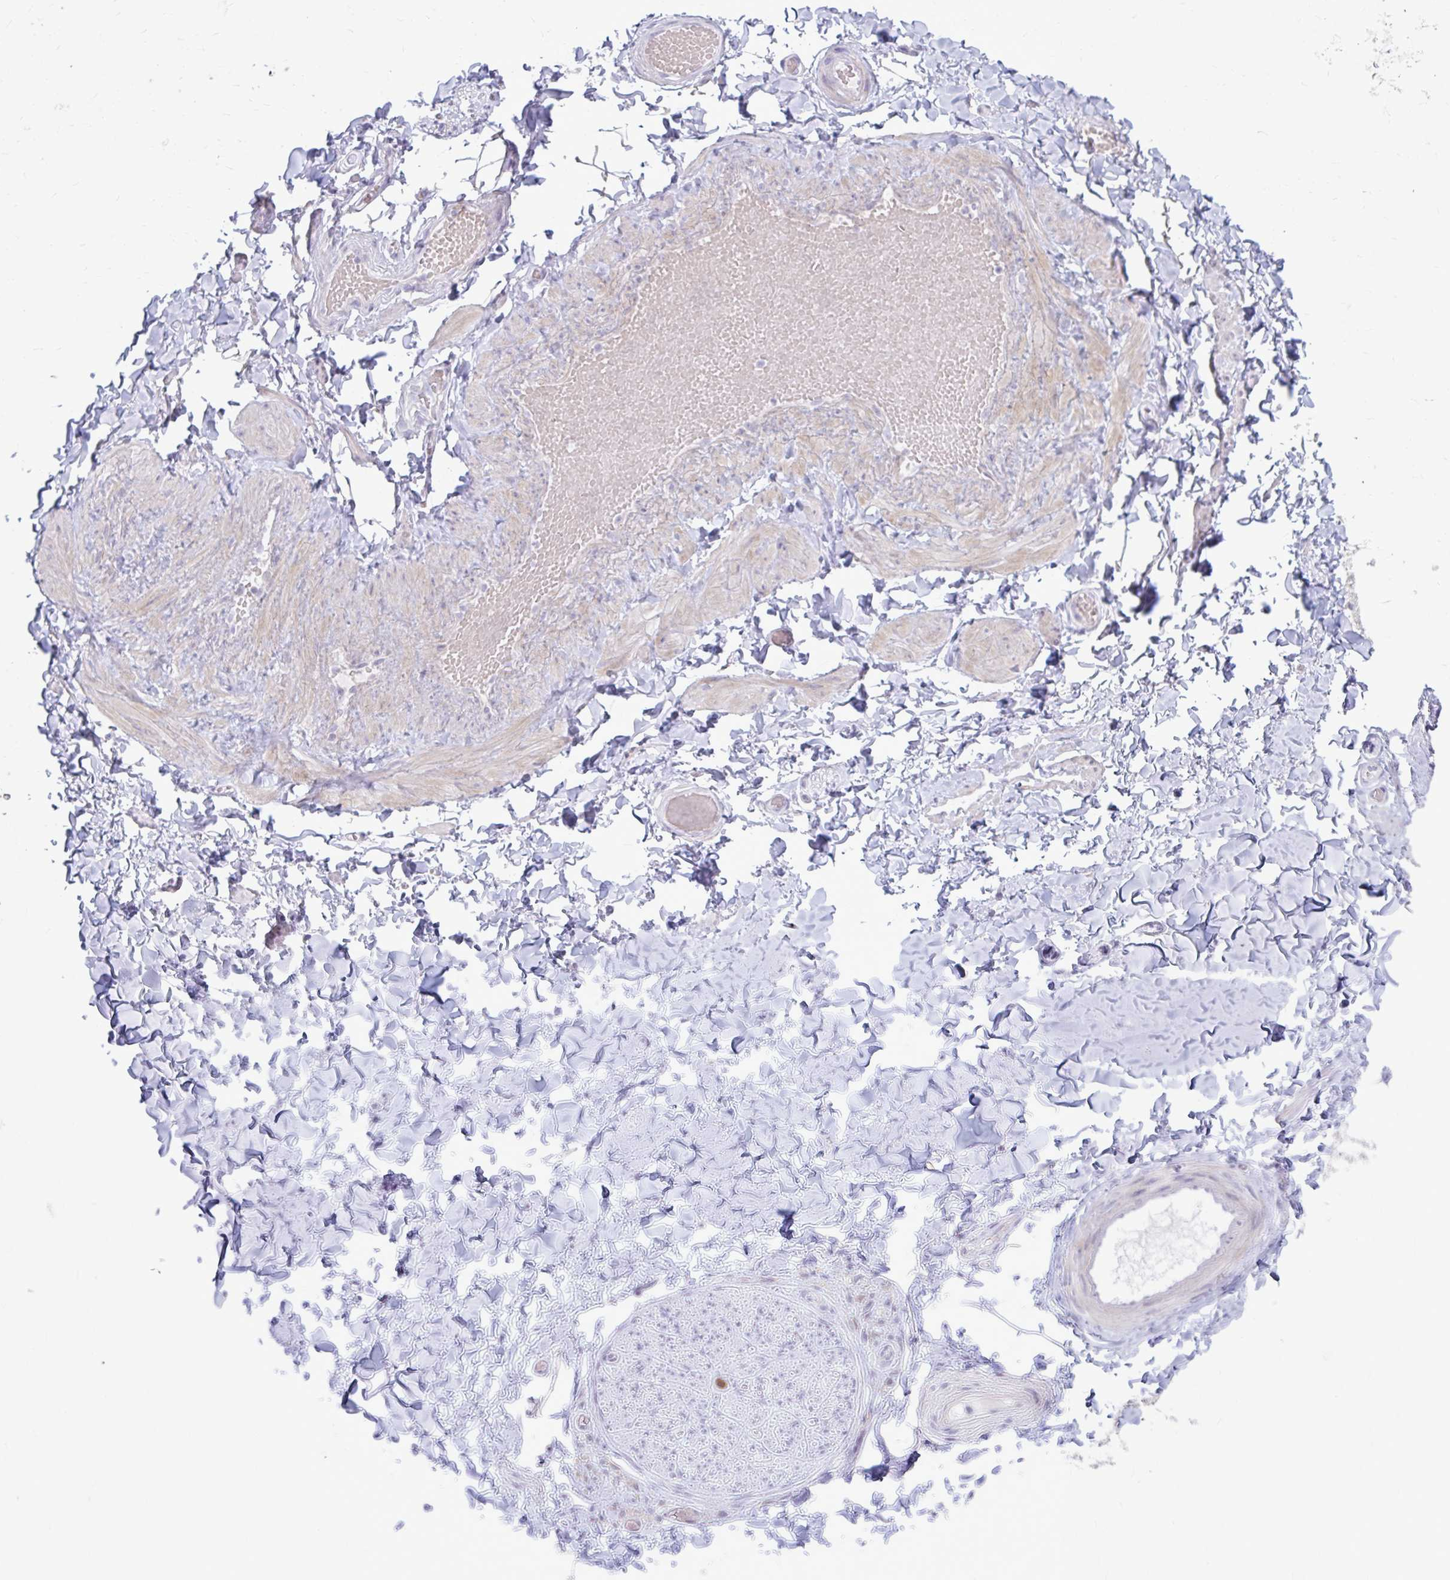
{"staining": {"intensity": "negative", "quantity": "none", "location": "none"}, "tissue": "adipose tissue", "cell_type": "Adipocytes", "image_type": "normal", "snomed": [{"axis": "morphology", "description": "Normal tissue, NOS"}, {"axis": "topography", "description": "Soft tissue"}, {"axis": "topography", "description": "Adipose tissue"}, {"axis": "topography", "description": "Vascular tissue"}, {"axis": "topography", "description": "Peripheral nerve tissue"}], "caption": "A high-resolution histopathology image shows immunohistochemistry staining of unremarkable adipose tissue, which reveals no significant positivity in adipocytes. (Stains: DAB (3,3'-diaminobenzidine) IHC with hematoxylin counter stain, Microscopy: brightfield microscopy at high magnification).", "gene": "MSMO1", "patient": {"sex": "male", "age": 29}}